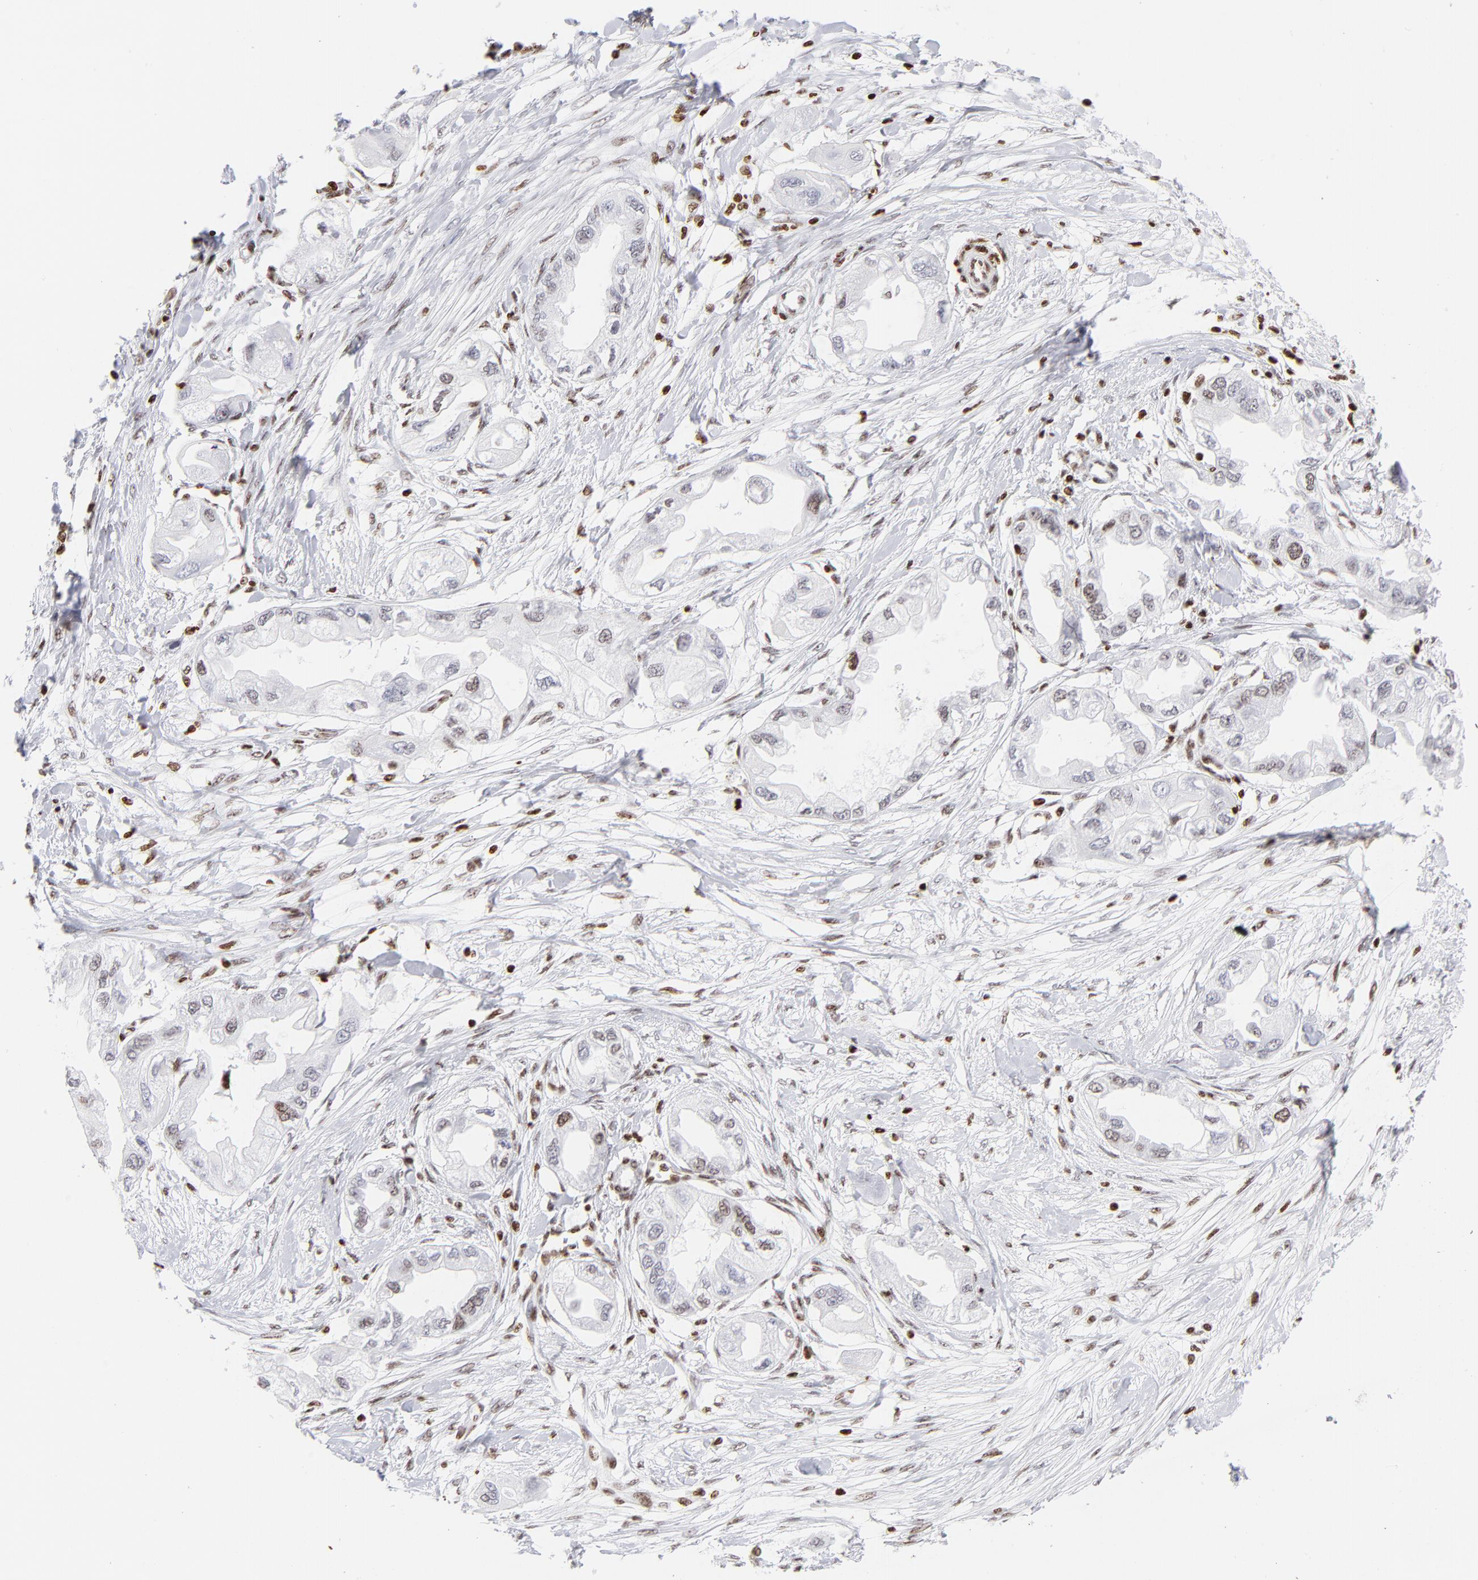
{"staining": {"intensity": "weak", "quantity": "<25%", "location": "nuclear"}, "tissue": "endometrial cancer", "cell_type": "Tumor cells", "image_type": "cancer", "snomed": [{"axis": "morphology", "description": "Adenocarcinoma, NOS"}, {"axis": "topography", "description": "Endometrium"}], "caption": "A histopathology image of endometrial cancer stained for a protein reveals no brown staining in tumor cells.", "gene": "RTL4", "patient": {"sex": "female", "age": 67}}